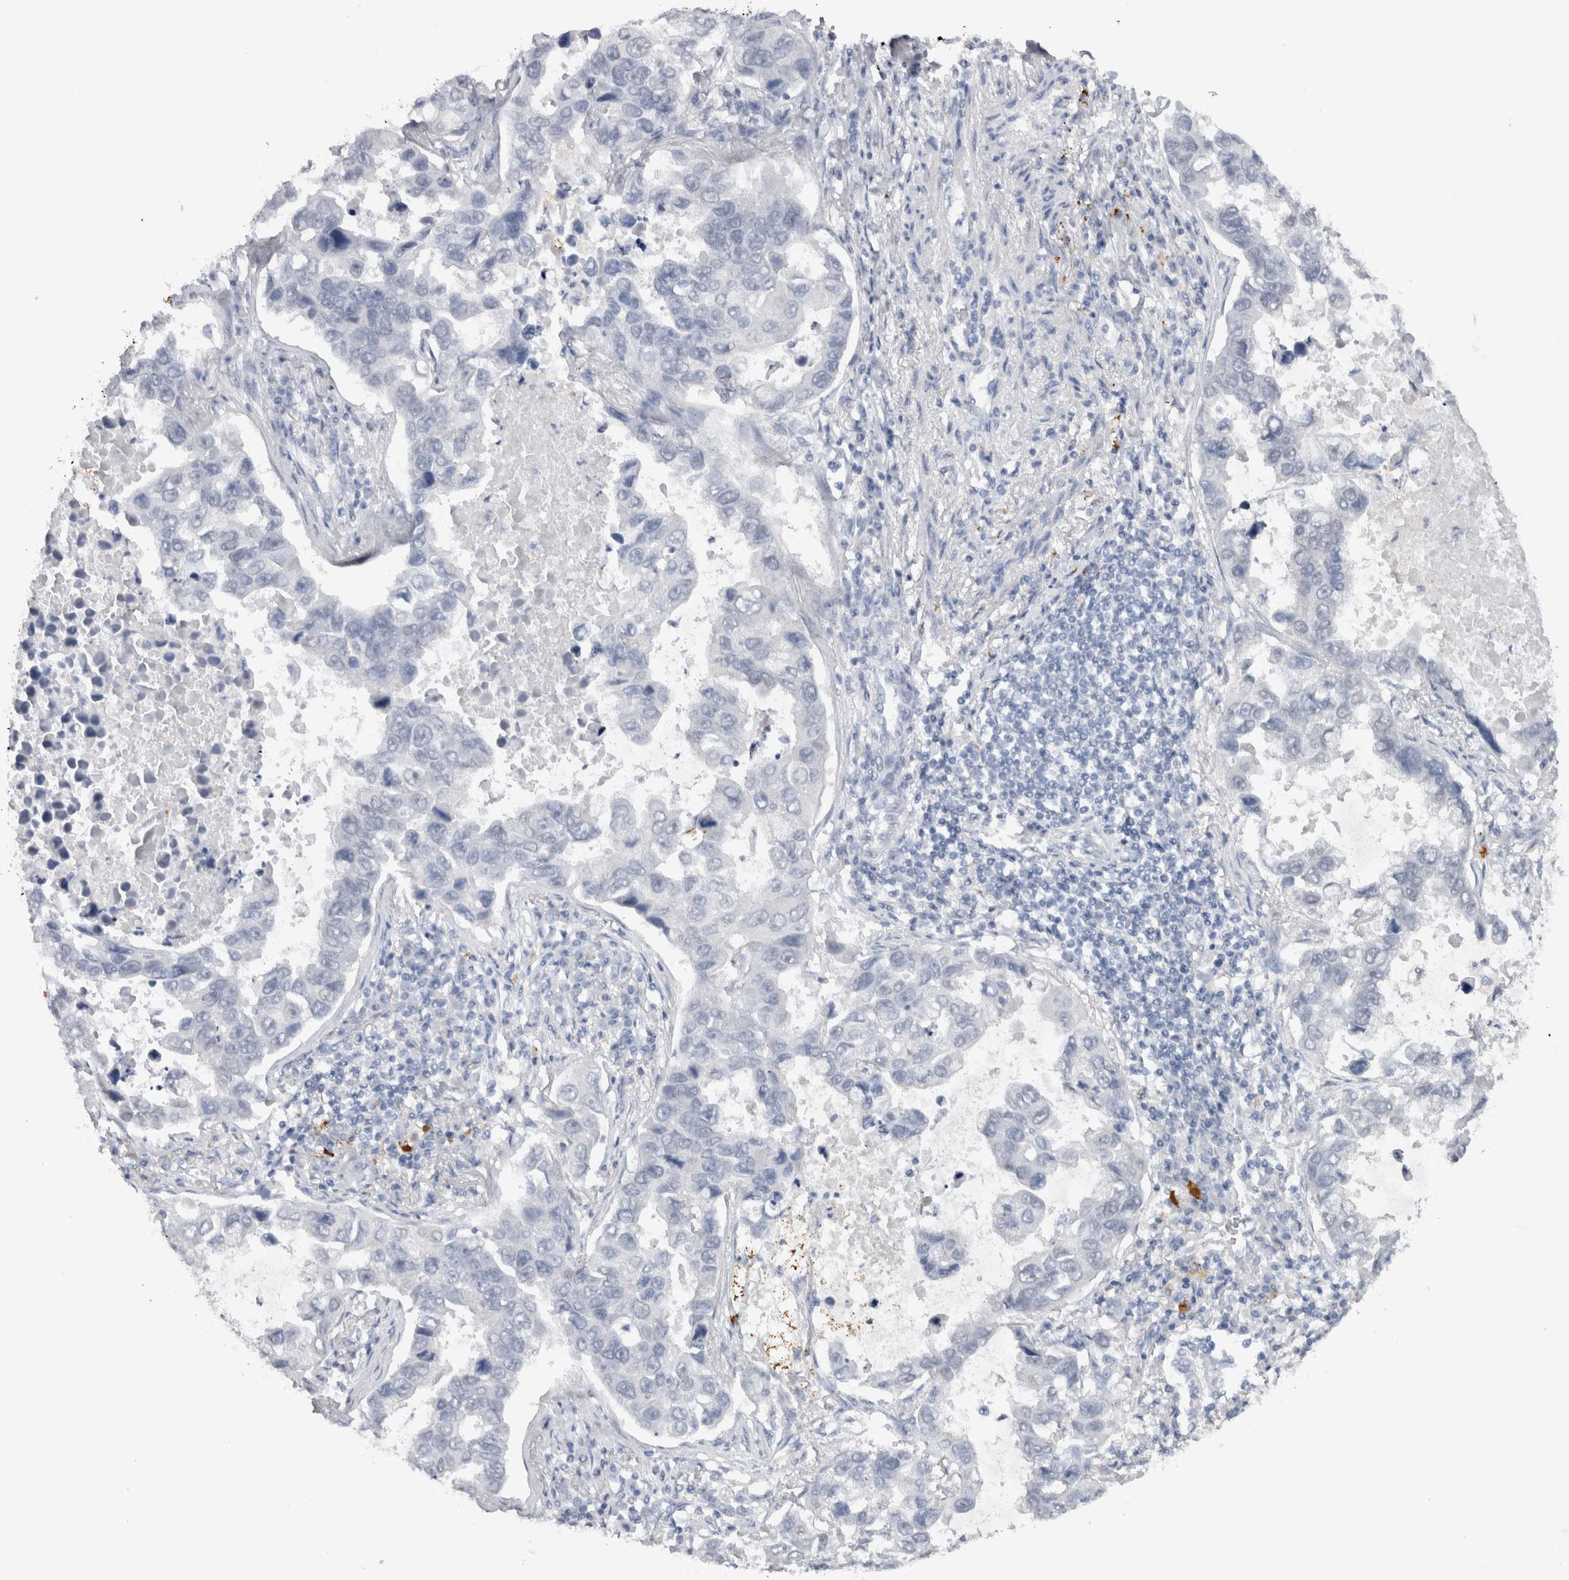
{"staining": {"intensity": "negative", "quantity": "none", "location": "none"}, "tissue": "lung cancer", "cell_type": "Tumor cells", "image_type": "cancer", "snomed": [{"axis": "morphology", "description": "Adenocarcinoma, NOS"}, {"axis": "topography", "description": "Lung"}], "caption": "An immunohistochemistry image of lung cancer is shown. There is no staining in tumor cells of lung cancer.", "gene": "CDH17", "patient": {"sex": "male", "age": 64}}